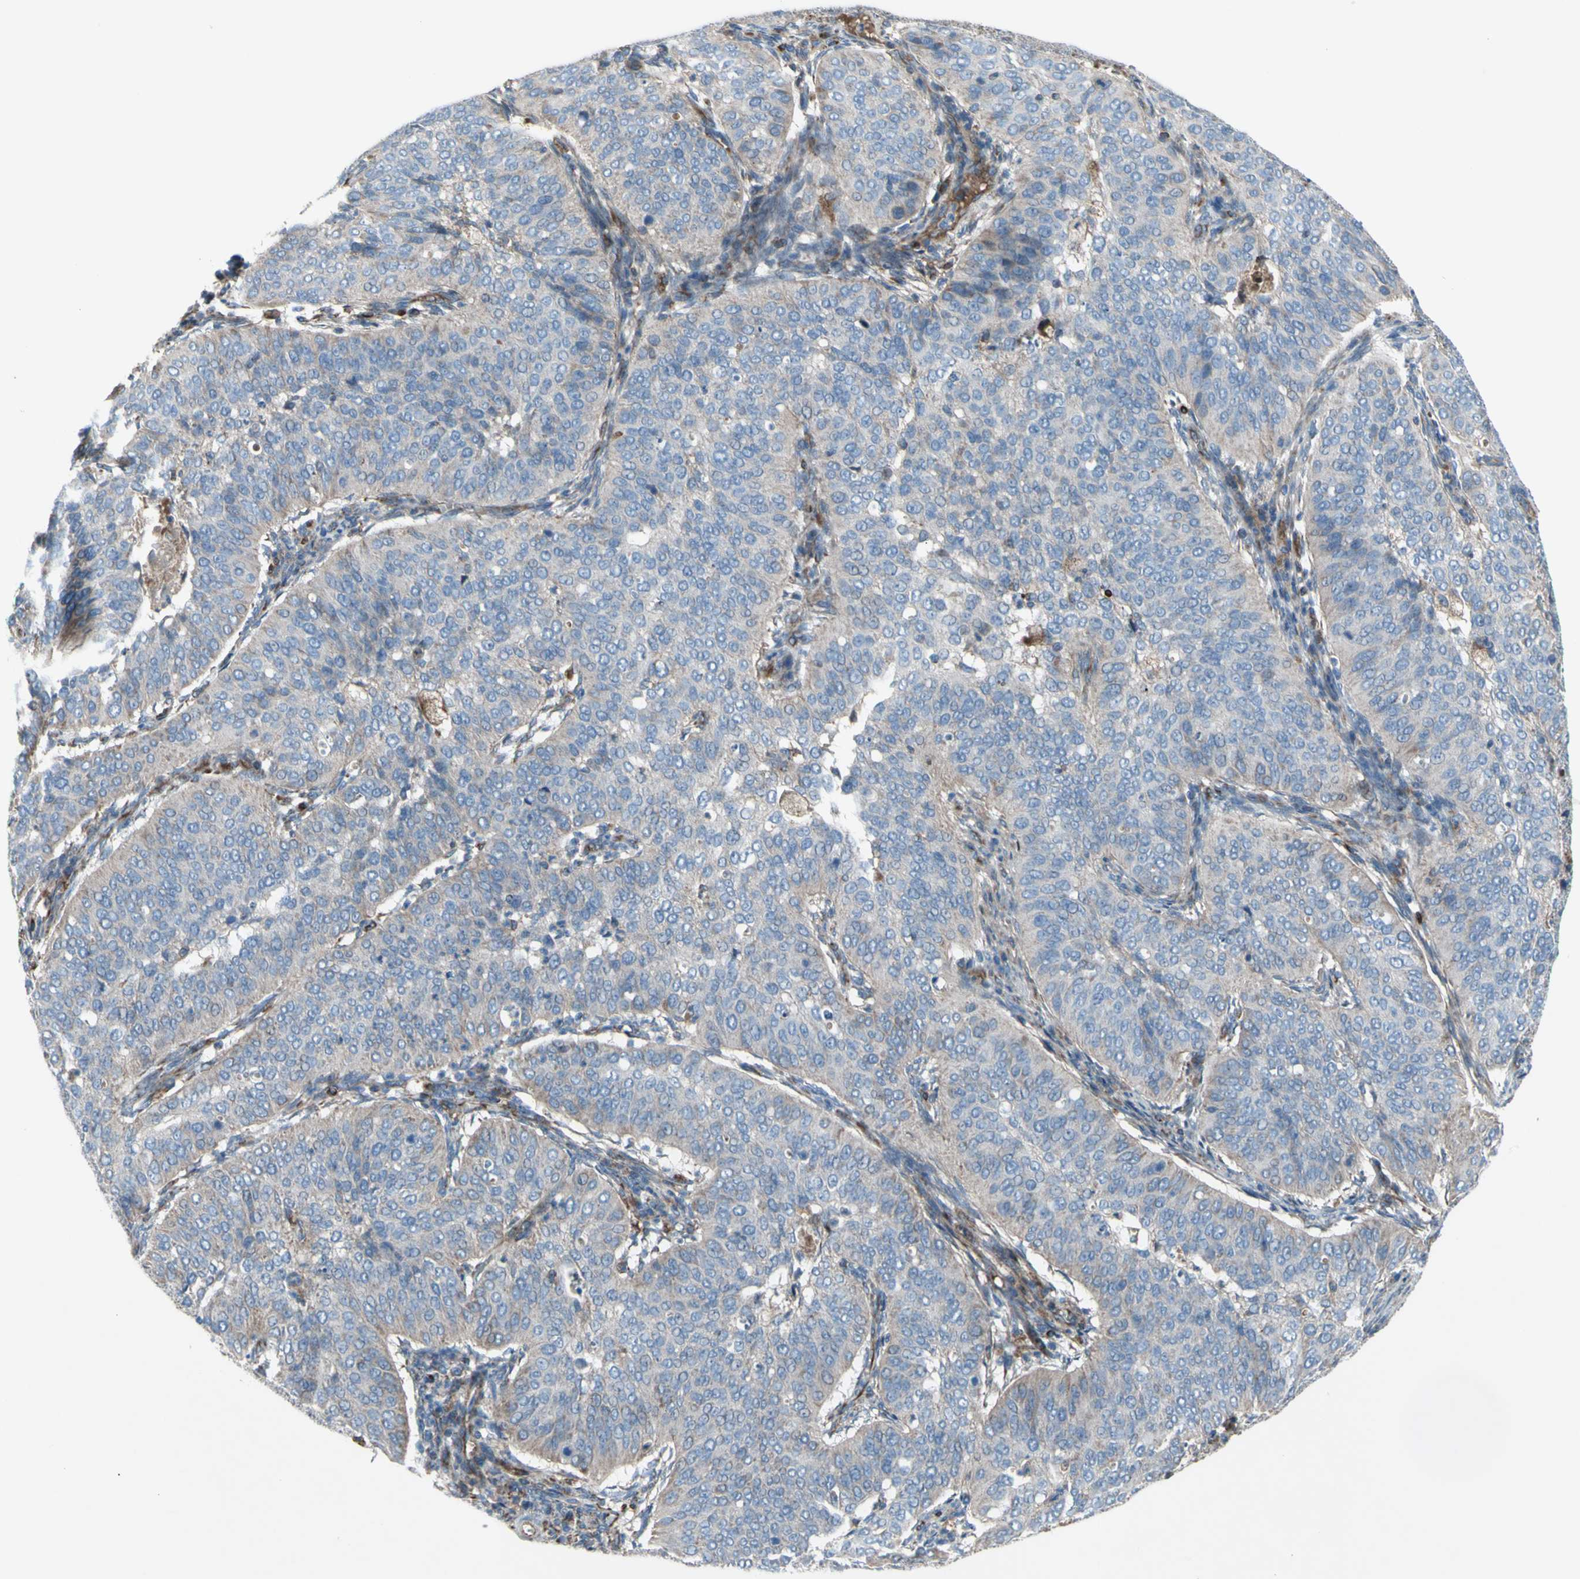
{"staining": {"intensity": "weak", "quantity": ">75%", "location": "cytoplasmic/membranous"}, "tissue": "cervical cancer", "cell_type": "Tumor cells", "image_type": "cancer", "snomed": [{"axis": "morphology", "description": "Normal tissue, NOS"}, {"axis": "morphology", "description": "Squamous cell carcinoma, NOS"}, {"axis": "topography", "description": "Cervix"}], "caption": "This is an image of IHC staining of cervical squamous cell carcinoma, which shows weak staining in the cytoplasmic/membranous of tumor cells.", "gene": "EMC7", "patient": {"sex": "female", "age": 39}}